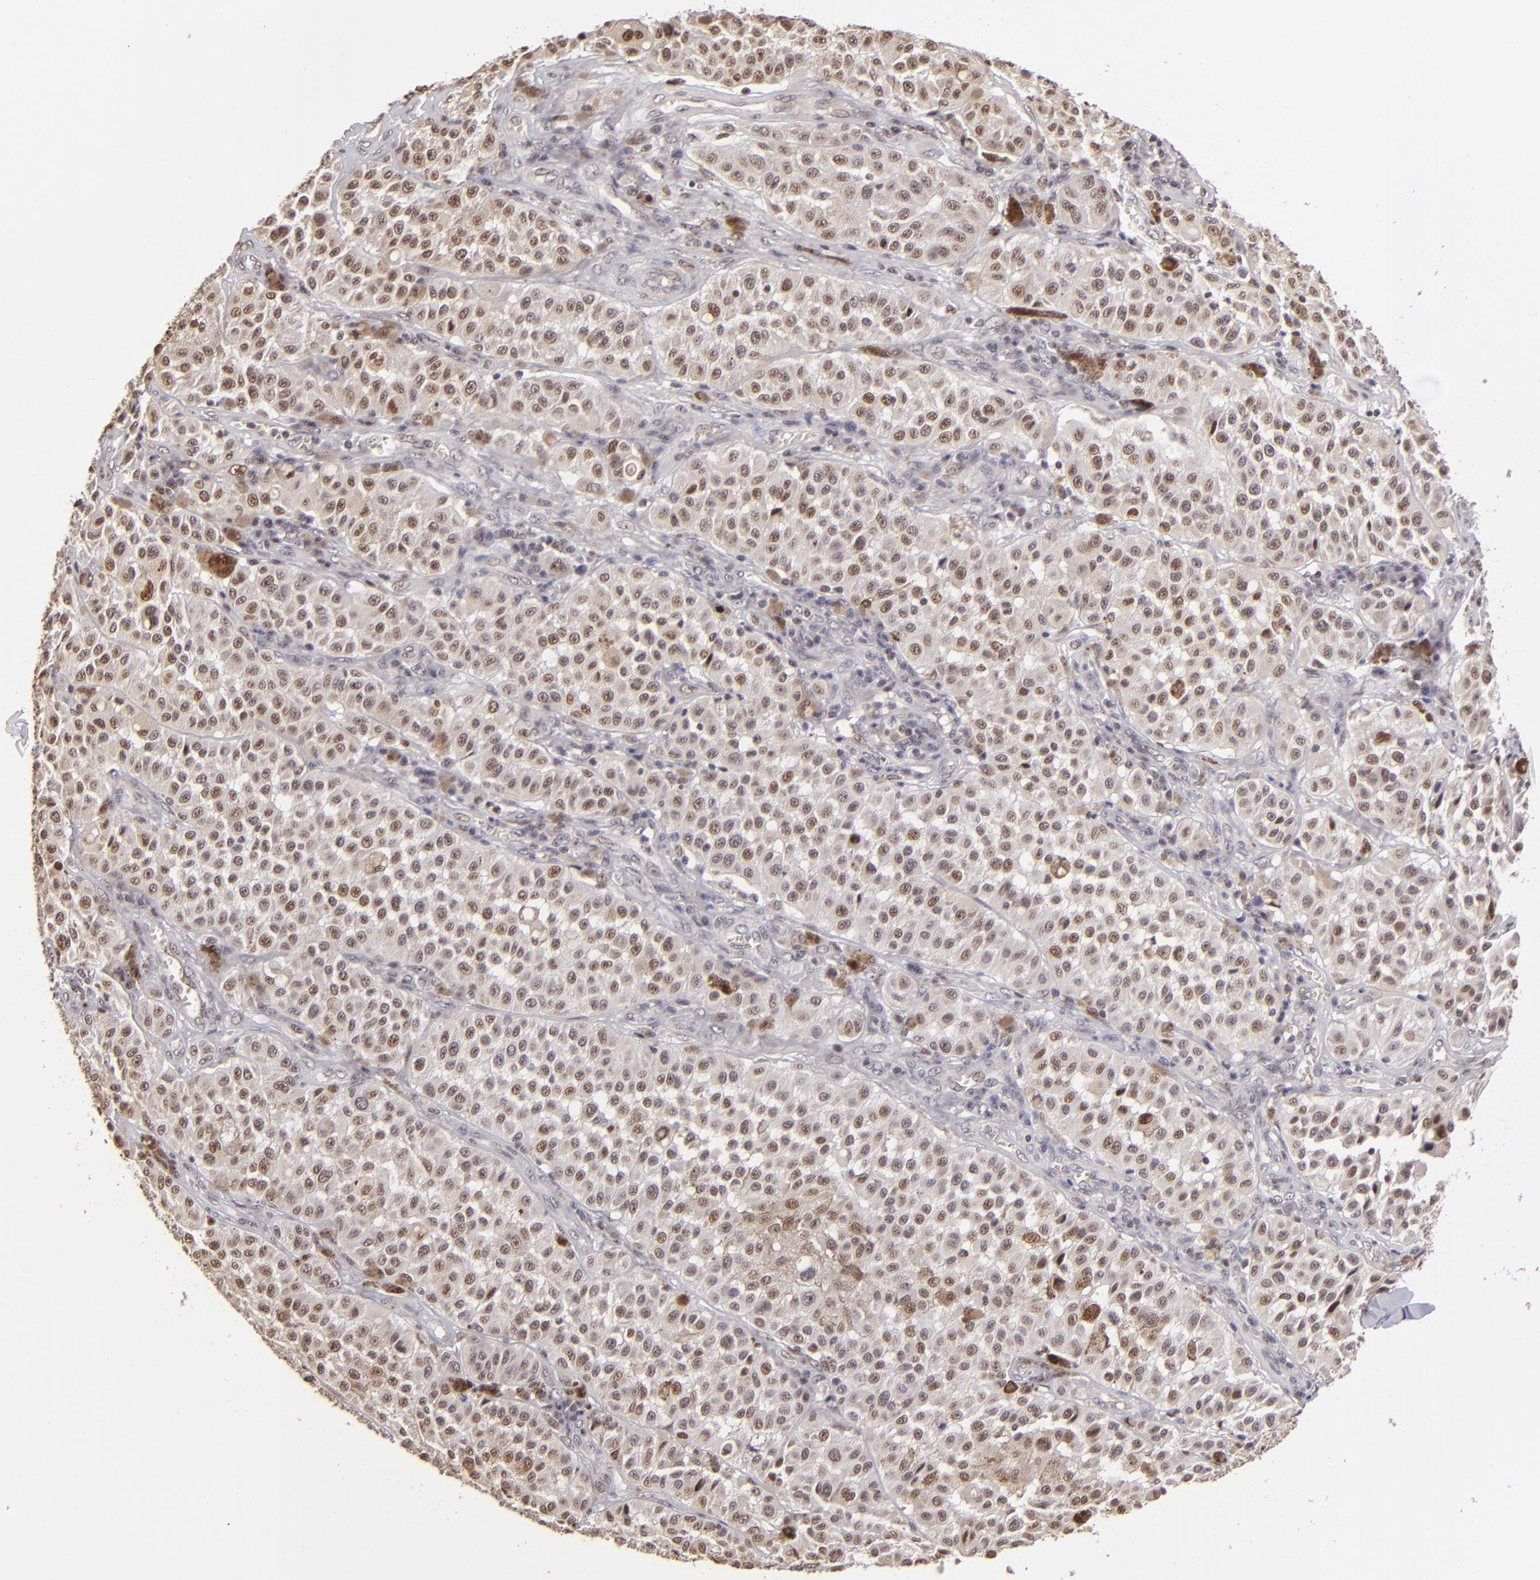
{"staining": {"intensity": "moderate", "quantity": ">75%", "location": "nuclear"}, "tissue": "melanoma", "cell_type": "Tumor cells", "image_type": "cancer", "snomed": [{"axis": "morphology", "description": "Malignant melanoma, NOS"}, {"axis": "topography", "description": "Skin"}], "caption": "This micrograph displays melanoma stained with immunohistochemistry to label a protein in brown. The nuclear of tumor cells show moderate positivity for the protein. Nuclei are counter-stained blue.", "gene": "RARB", "patient": {"sex": "female", "age": 64}}